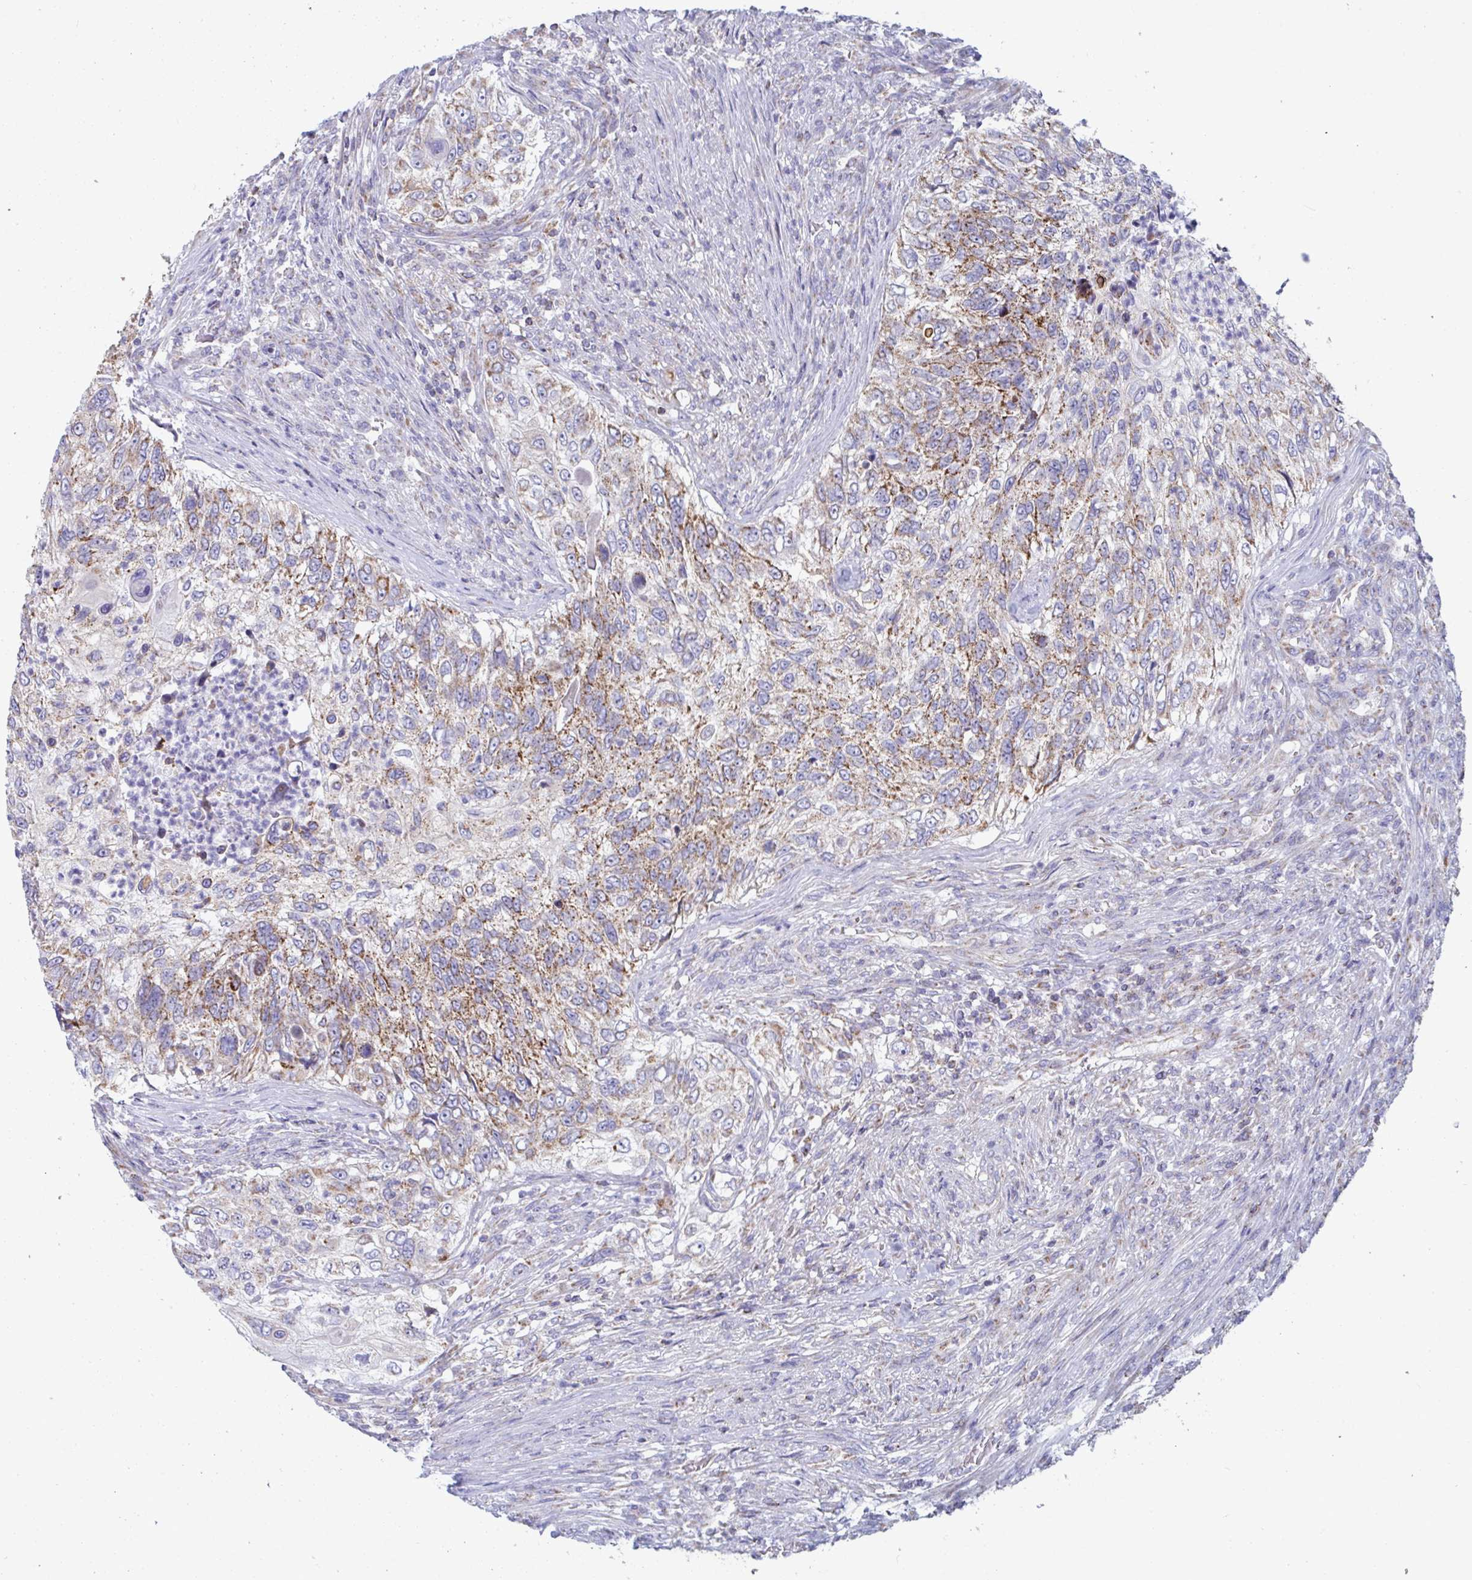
{"staining": {"intensity": "moderate", "quantity": ">75%", "location": "cytoplasmic/membranous"}, "tissue": "urothelial cancer", "cell_type": "Tumor cells", "image_type": "cancer", "snomed": [{"axis": "morphology", "description": "Urothelial carcinoma, High grade"}, {"axis": "topography", "description": "Urinary bladder"}], "caption": "Protein staining demonstrates moderate cytoplasmic/membranous expression in about >75% of tumor cells in urothelial carcinoma (high-grade).", "gene": "BCAT2", "patient": {"sex": "female", "age": 60}}